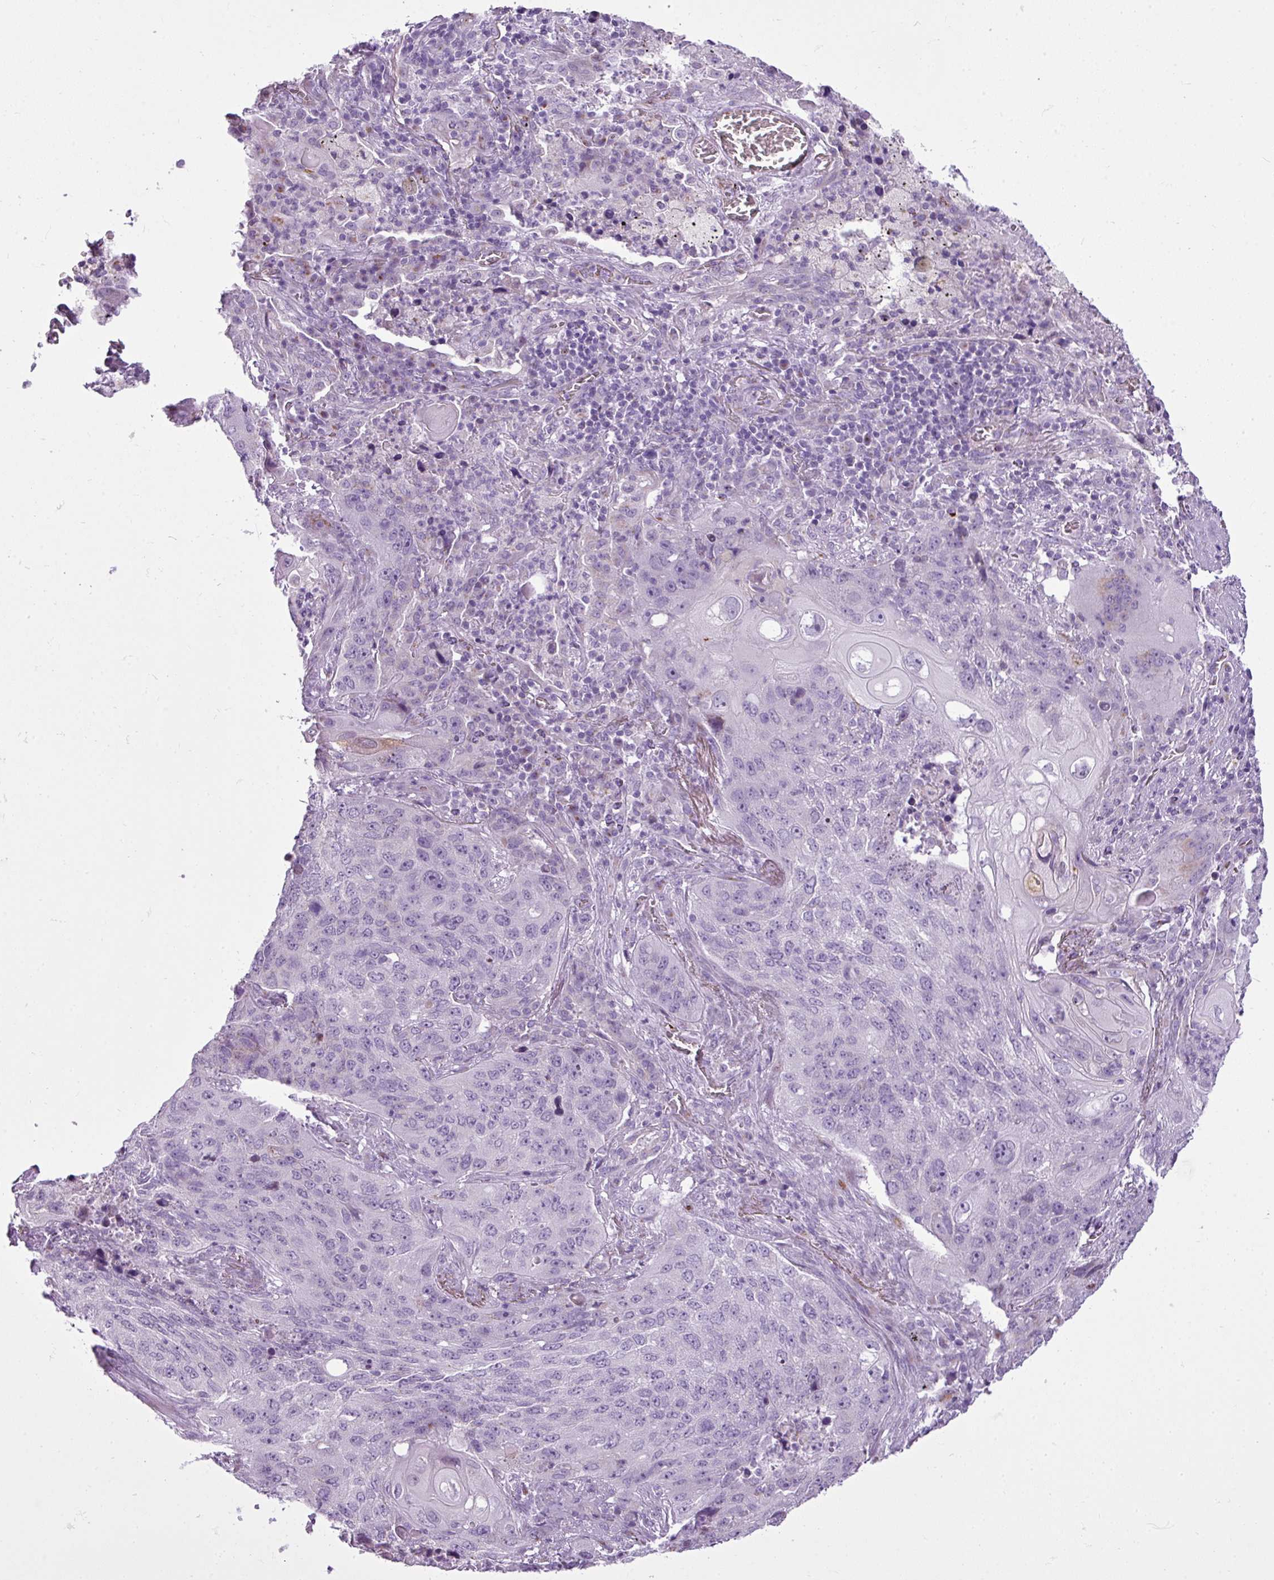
{"staining": {"intensity": "negative", "quantity": "none", "location": "none"}, "tissue": "lung cancer", "cell_type": "Tumor cells", "image_type": "cancer", "snomed": [{"axis": "morphology", "description": "Squamous cell carcinoma, NOS"}, {"axis": "topography", "description": "Lung"}], "caption": "IHC of squamous cell carcinoma (lung) shows no positivity in tumor cells.", "gene": "FAM43A", "patient": {"sex": "female", "age": 63}}